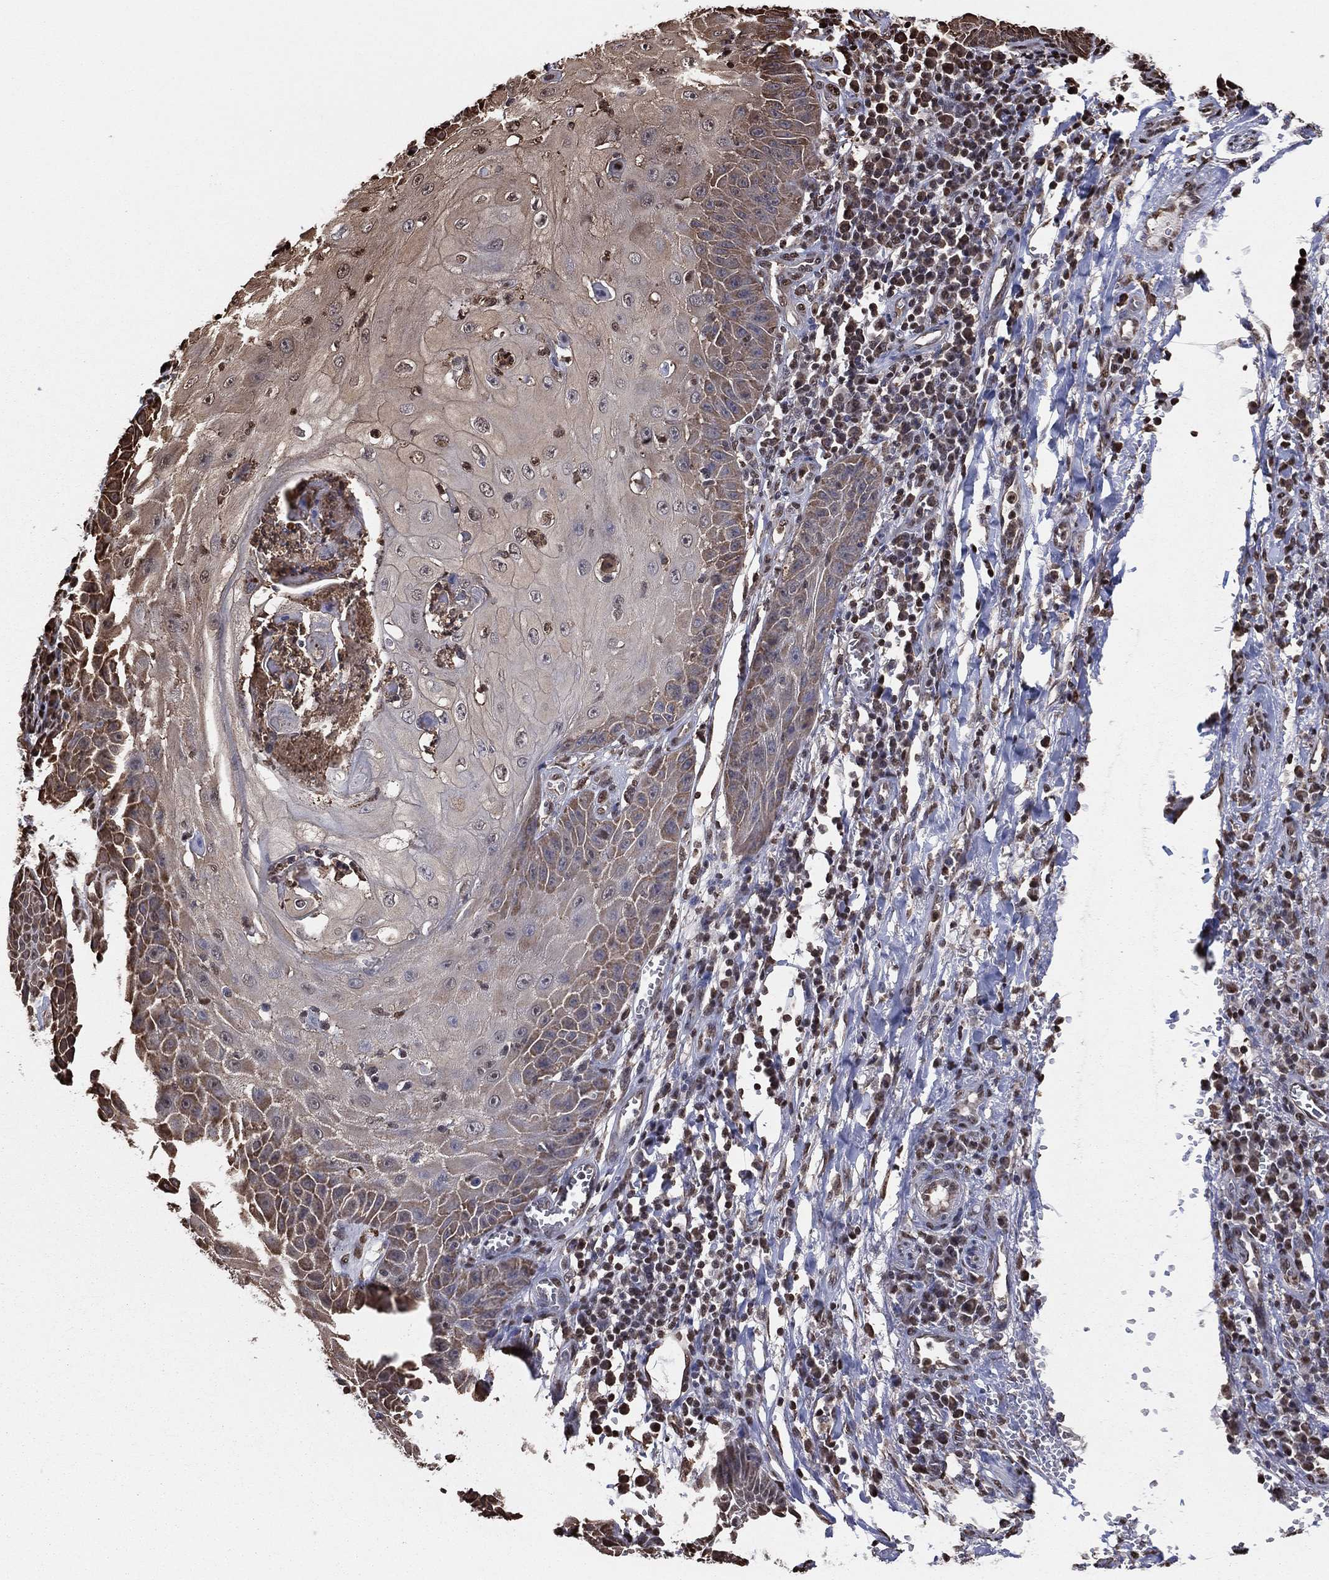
{"staining": {"intensity": "moderate", "quantity": "25%-75%", "location": "cytoplasmic/membranous"}, "tissue": "skin cancer", "cell_type": "Tumor cells", "image_type": "cancer", "snomed": [{"axis": "morphology", "description": "Squamous cell carcinoma, NOS"}, {"axis": "topography", "description": "Skin"}], "caption": "Squamous cell carcinoma (skin) was stained to show a protein in brown. There is medium levels of moderate cytoplasmic/membranous staining in approximately 25%-75% of tumor cells. Using DAB (brown) and hematoxylin (blue) stains, captured at high magnification using brightfield microscopy.", "gene": "GAPDH", "patient": {"sex": "male", "age": 70}}